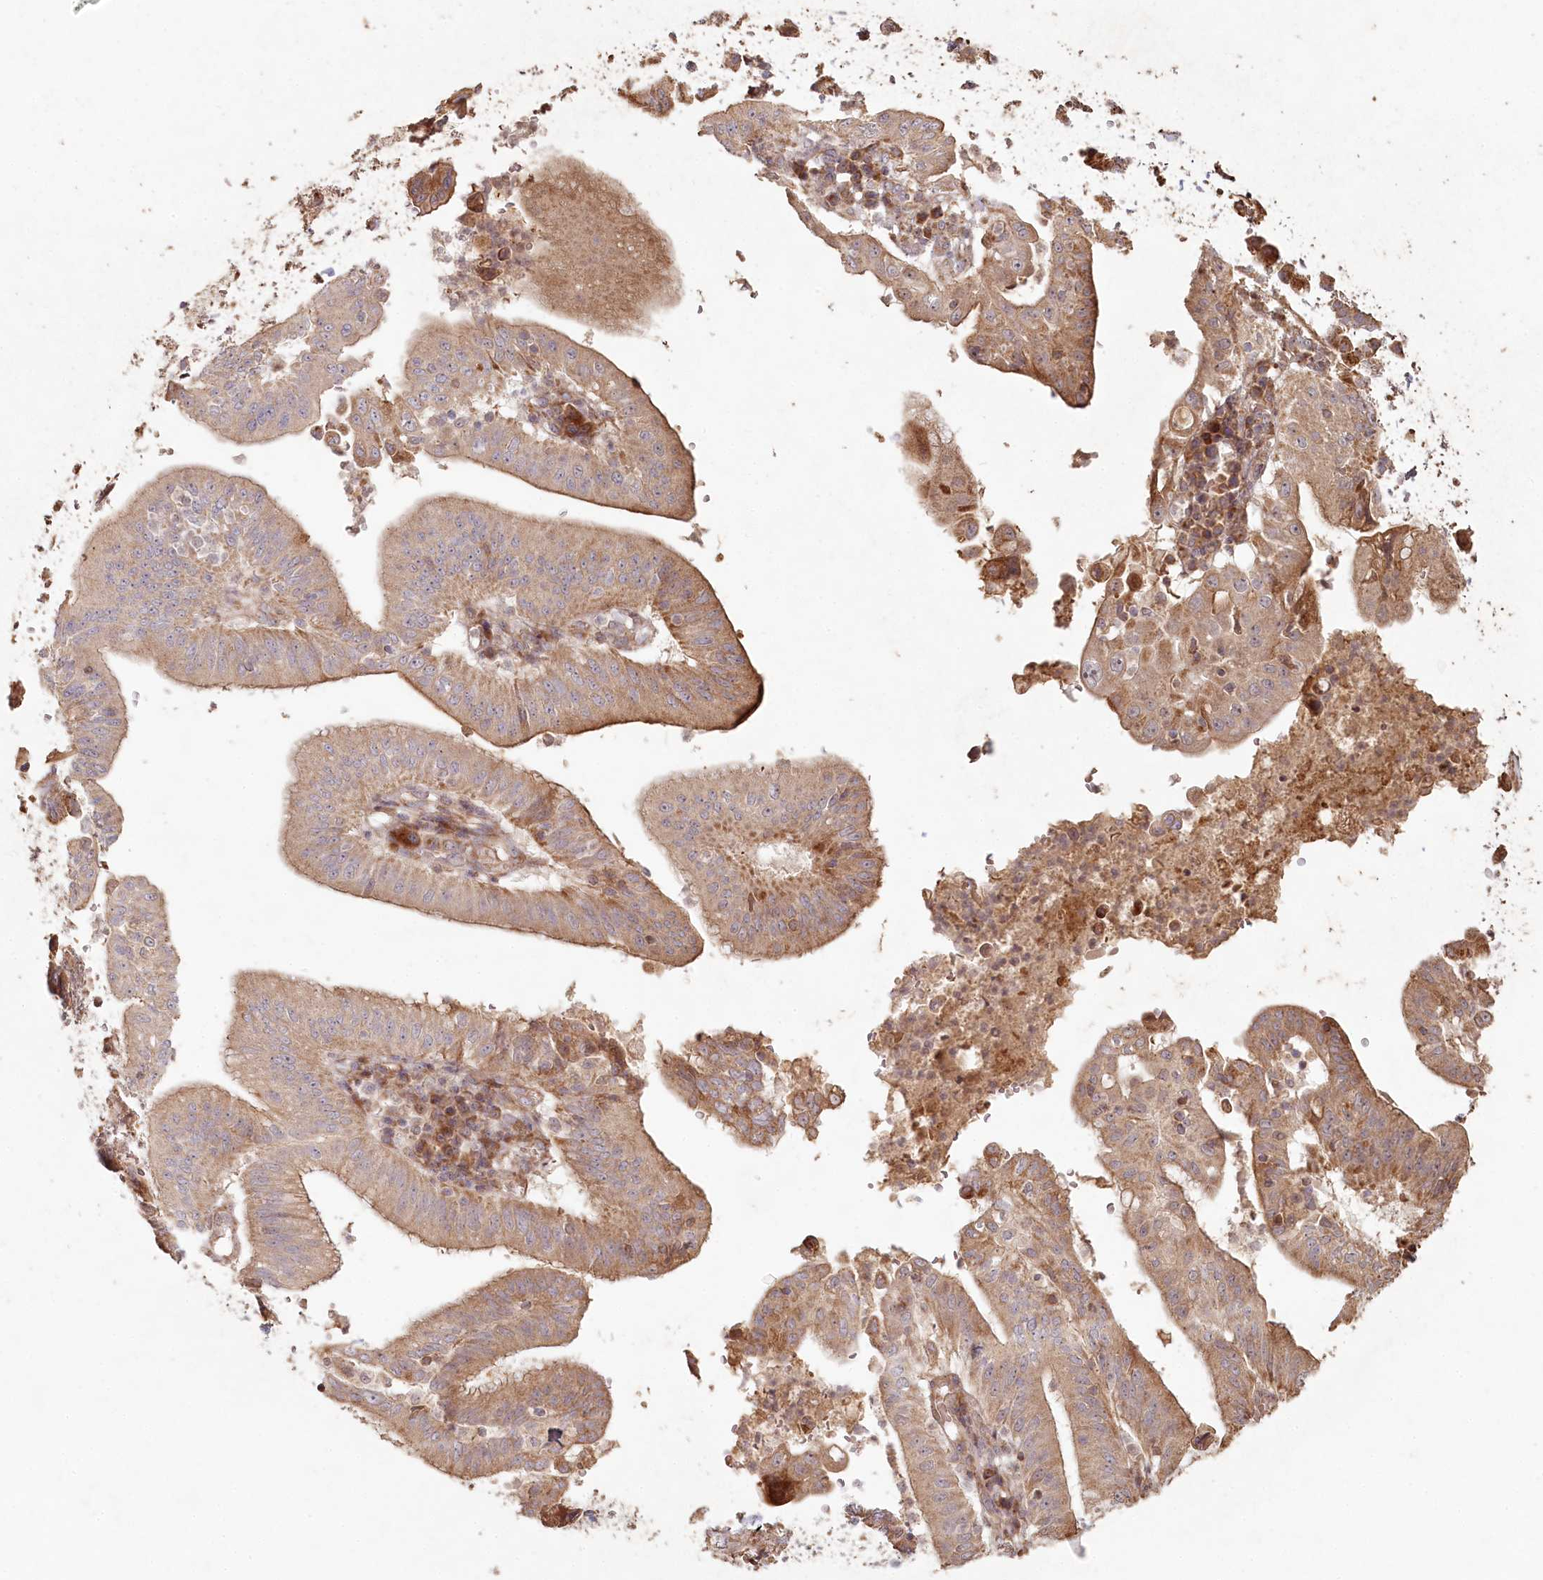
{"staining": {"intensity": "moderate", "quantity": ">75%", "location": "cytoplasmic/membranous"}, "tissue": "pancreatic cancer", "cell_type": "Tumor cells", "image_type": "cancer", "snomed": [{"axis": "morphology", "description": "Adenocarcinoma, NOS"}, {"axis": "topography", "description": "Pancreas"}], "caption": "A histopathology image showing moderate cytoplasmic/membranous expression in approximately >75% of tumor cells in pancreatic cancer (adenocarcinoma), as visualized by brown immunohistochemical staining.", "gene": "HAL", "patient": {"sex": "male", "age": 68}}